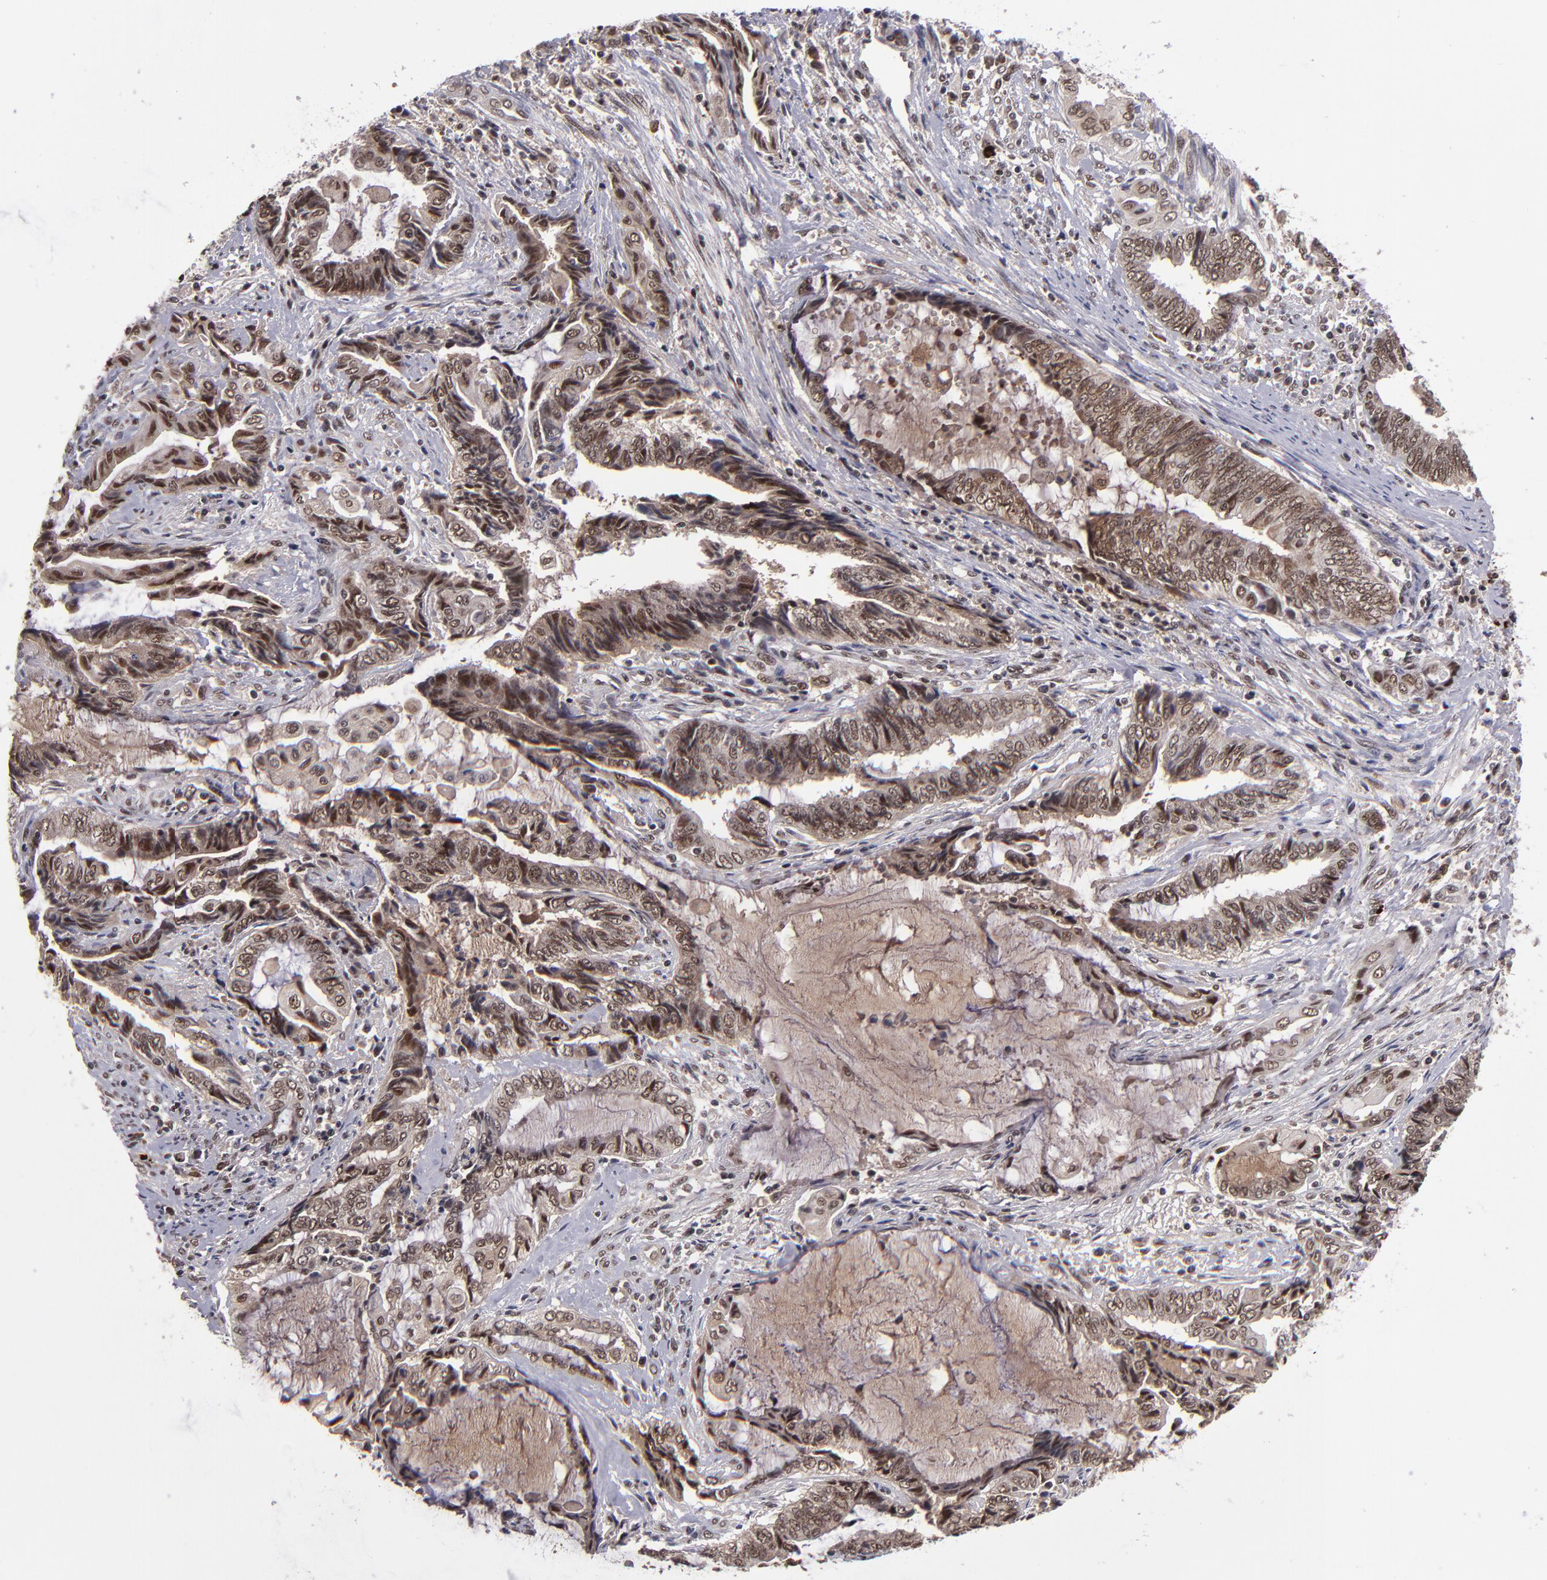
{"staining": {"intensity": "strong", "quantity": ">75%", "location": "cytoplasmic/membranous,nuclear"}, "tissue": "endometrial cancer", "cell_type": "Tumor cells", "image_type": "cancer", "snomed": [{"axis": "morphology", "description": "Adenocarcinoma, NOS"}, {"axis": "topography", "description": "Uterus"}, {"axis": "topography", "description": "Endometrium"}], "caption": "About >75% of tumor cells in human endometrial cancer (adenocarcinoma) show strong cytoplasmic/membranous and nuclear protein expression as visualized by brown immunohistochemical staining.", "gene": "EP300", "patient": {"sex": "female", "age": 70}}